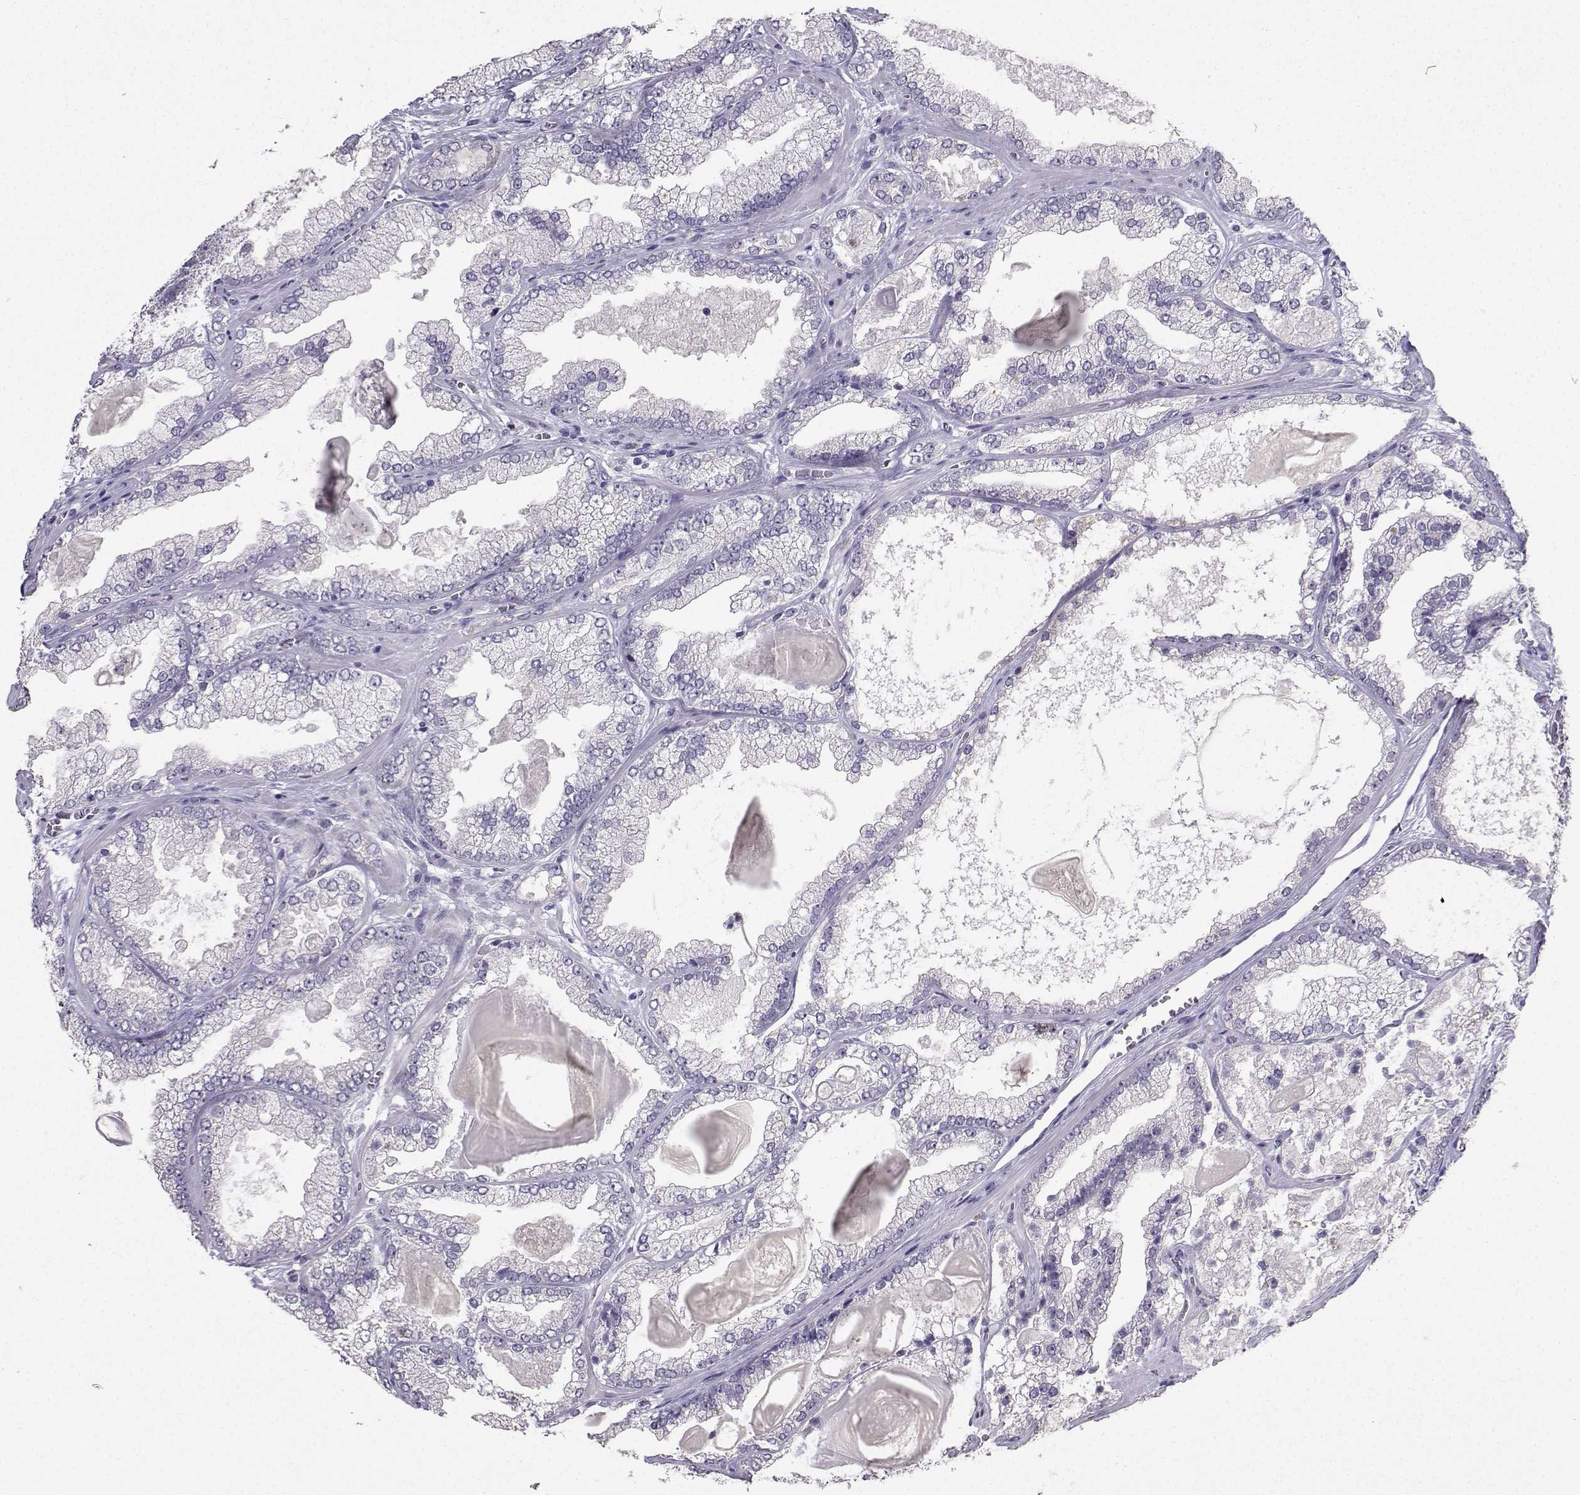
{"staining": {"intensity": "negative", "quantity": "none", "location": "none"}, "tissue": "prostate cancer", "cell_type": "Tumor cells", "image_type": "cancer", "snomed": [{"axis": "morphology", "description": "Adenocarcinoma, Low grade"}, {"axis": "topography", "description": "Prostate"}], "caption": "This is an IHC photomicrograph of human low-grade adenocarcinoma (prostate). There is no positivity in tumor cells.", "gene": "SPAG11B", "patient": {"sex": "male", "age": 57}}